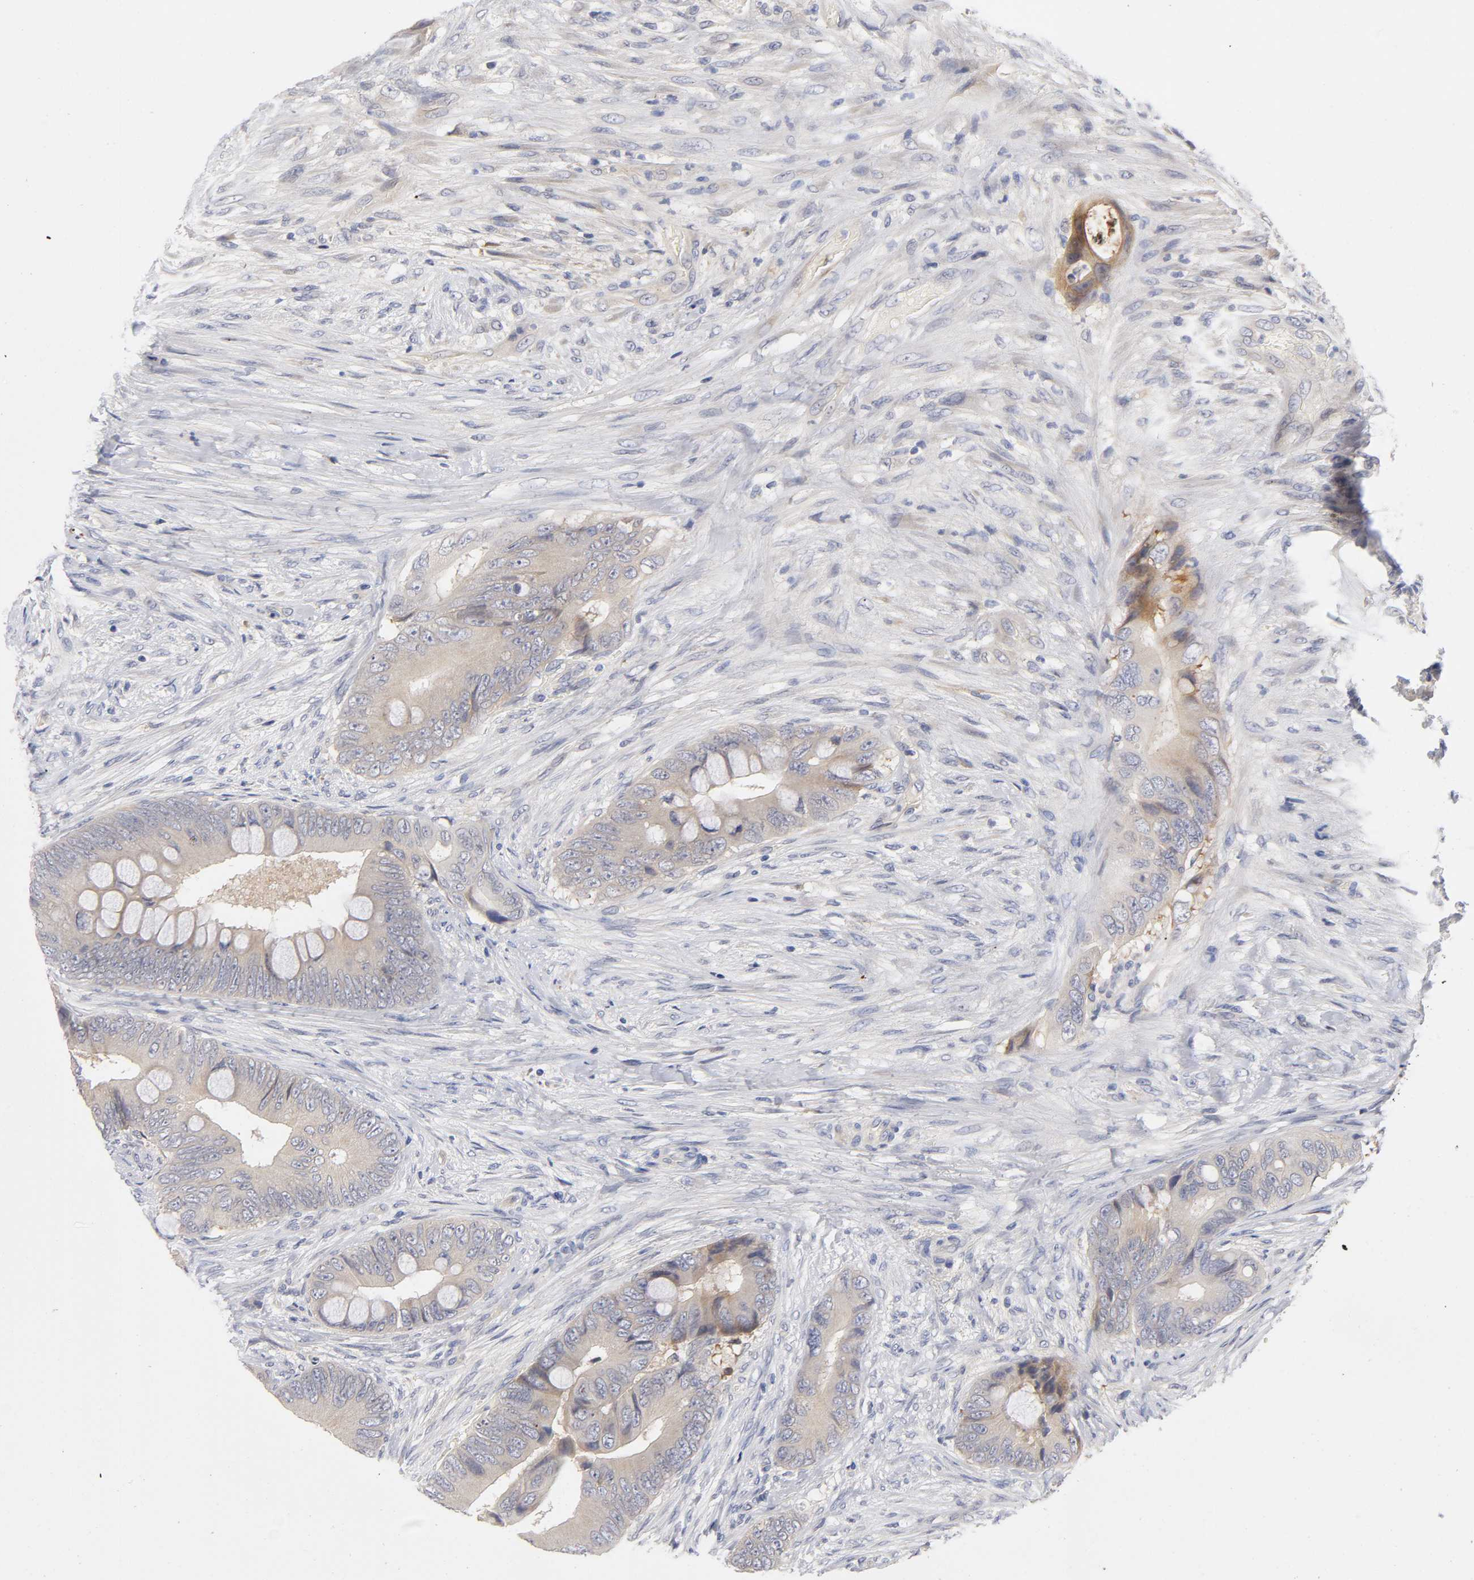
{"staining": {"intensity": "weak", "quantity": ">75%", "location": "cytoplasmic/membranous"}, "tissue": "colorectal cancer", "cell_type": "Tumor cells", "image_type": "cancer", "snomed": [{"axis": "morphology", "description": "Adenocarcinoma, NOS"}, {"axis": "topography", "description": "Rectum"}], "caption": "A photomicrograph of human colorectal cancer (adenocarcinoma) stained for a protein displays weak cytoplasmic/membranous brown staining in tumor cells. (DAB IHC, brown staining for protein, blue staining for nuclei).", "gene": "NOVA1", "patient": {"sex": "female", "age": 77}}